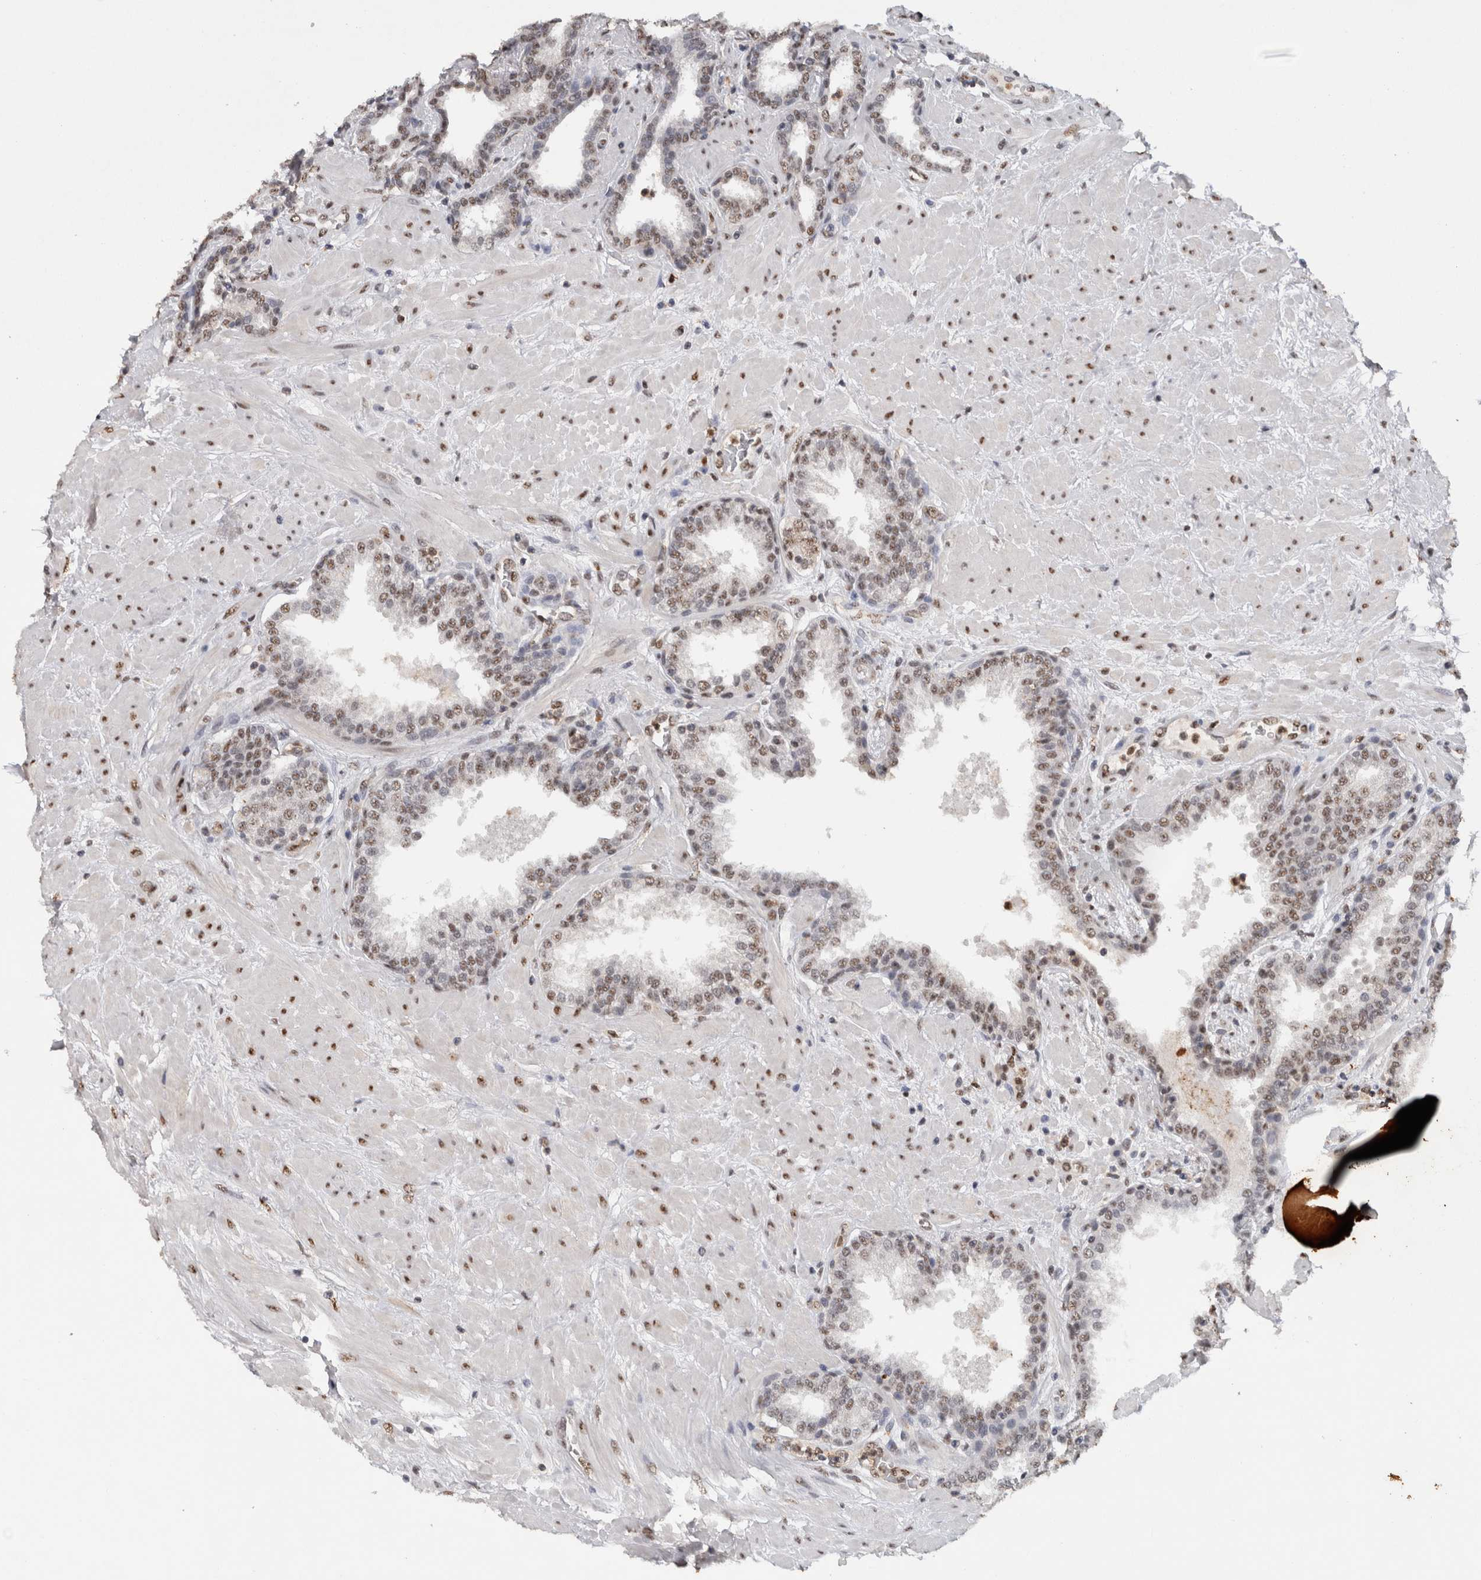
{"staining": {"intensity": "moderate", "quantity": "25%-75%", "location": "nuclear"}, "tissue": "prostate", "cell_type": "Glandular cells", "image_type": "normal", "snomed": [{"axis": "morphology", "description": "Normal tissue, NOS"}, {"axis": "topography", "description": "Prostate"}], "caption": "The photomicrograph demonstrates immunohistochemical staining of unremarkable prostate. There is moderate nuclear staining is present in approximately 25%-75% of glandular cells. The protein is stained brown, and the nuclei are stained in blue (DAB IHC with brightfield microscopy, high magnification).", "gene": "RPS6KA2", "patient": {"sex": "male", "age": 51}}